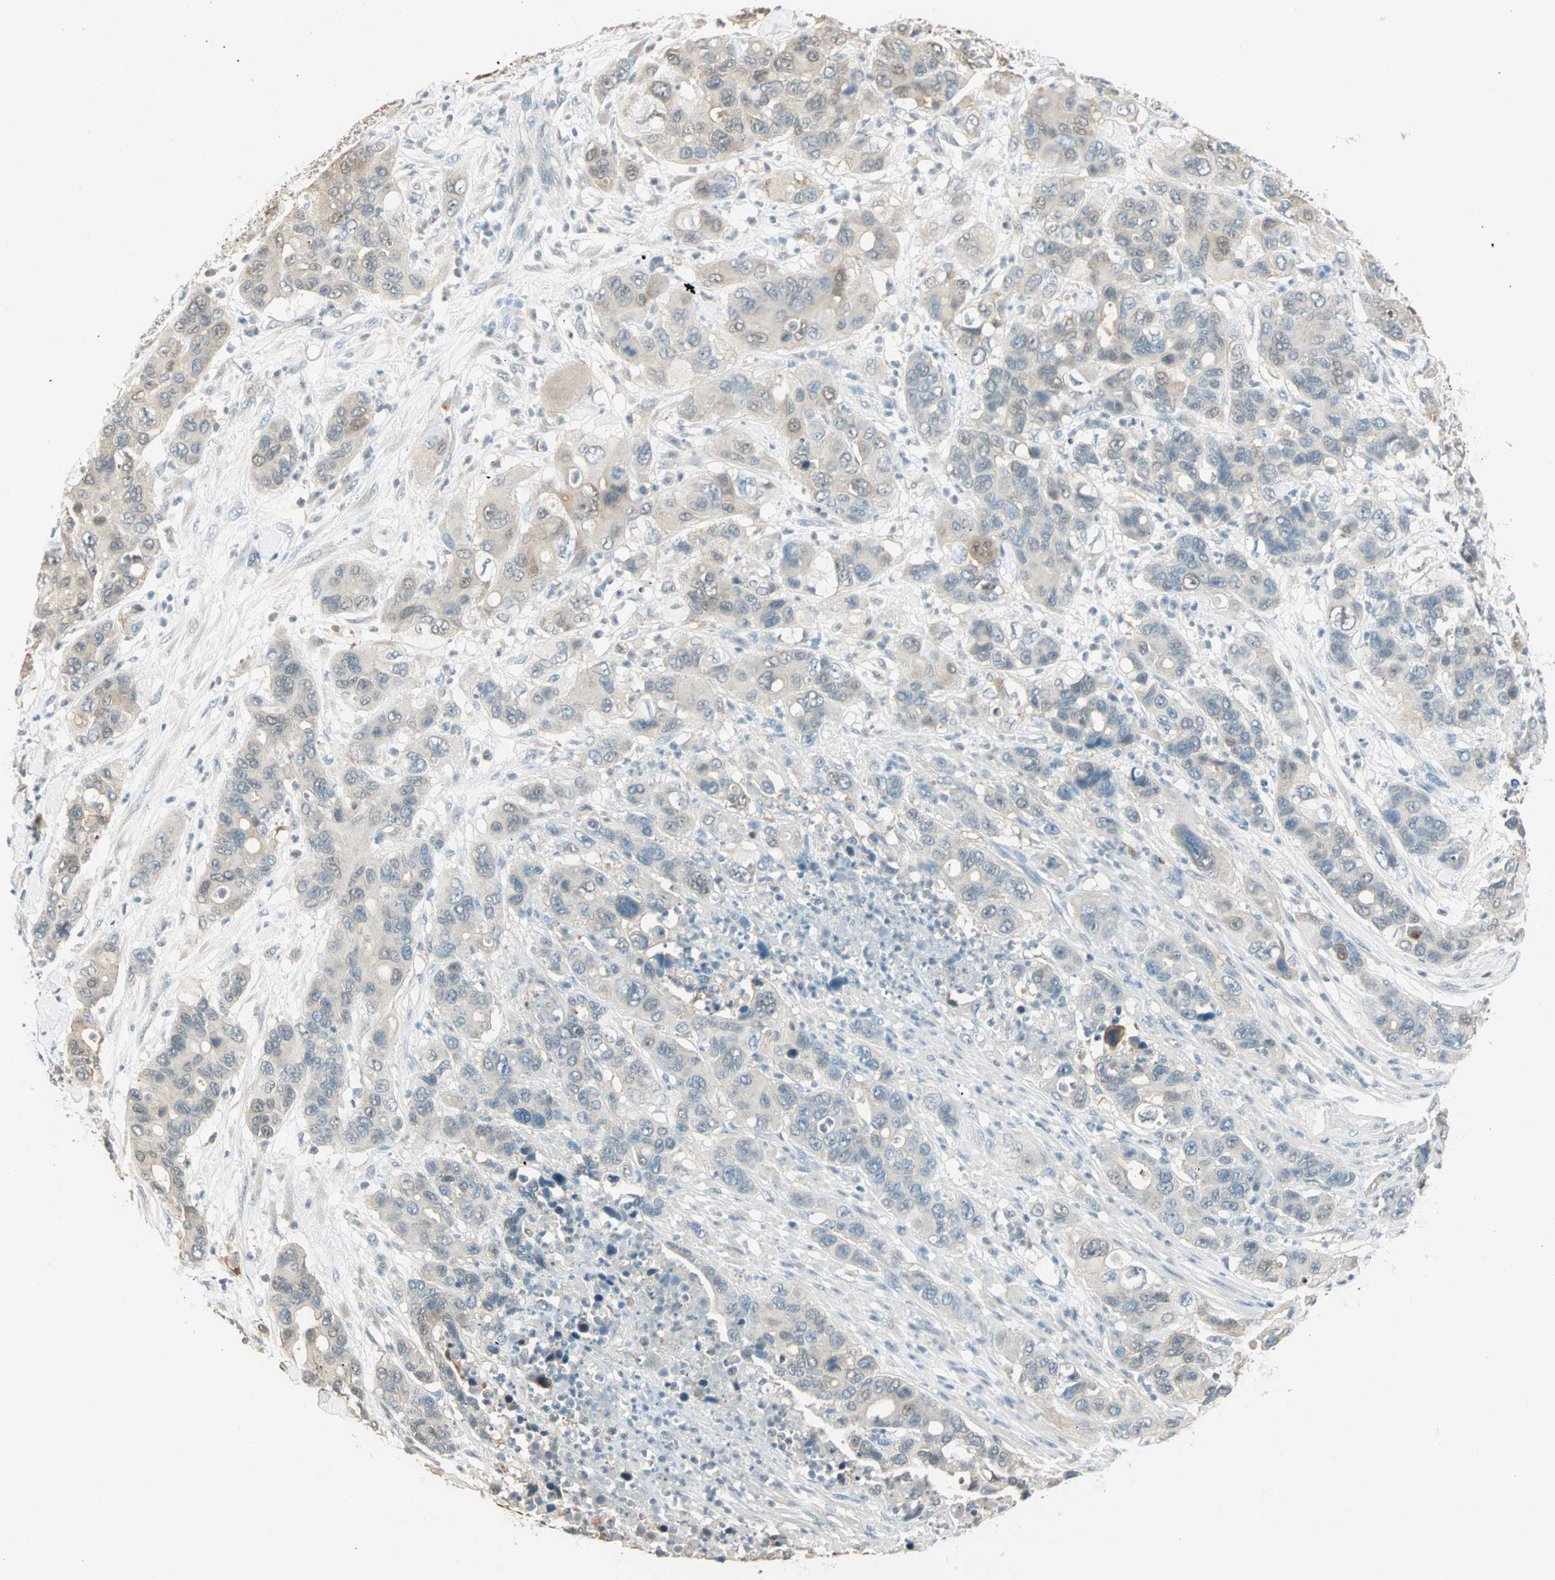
{"staining": {"intensity": "moderate", "quantity": "<25%", "location": "cytoplasmic/membranous,nuclear"}, "tissue": "pancreatic cancer", "cell_type": "Tumor cells", "image_type": "cancer", "snomed": [{"axis": "morphology", "description": "Adenocarcinoma, NOS"}, {"axis": "topography", "description": "Pancreas"}], "caption": "An immunohistochemistry (IHC) image of tumor tissue is shown. Protein staining in brown highlights moderate cytoplasmic/membranous and nuclear positivity in pancreatic cancer (adenocarcinoma) within tumor cells. (DAB (3,3'-diaminobenzidine) = brown stain, brightfield microscopy at high magnification).", "gene": "S100A1", "patient": {"sex": "female", "age": 71}}